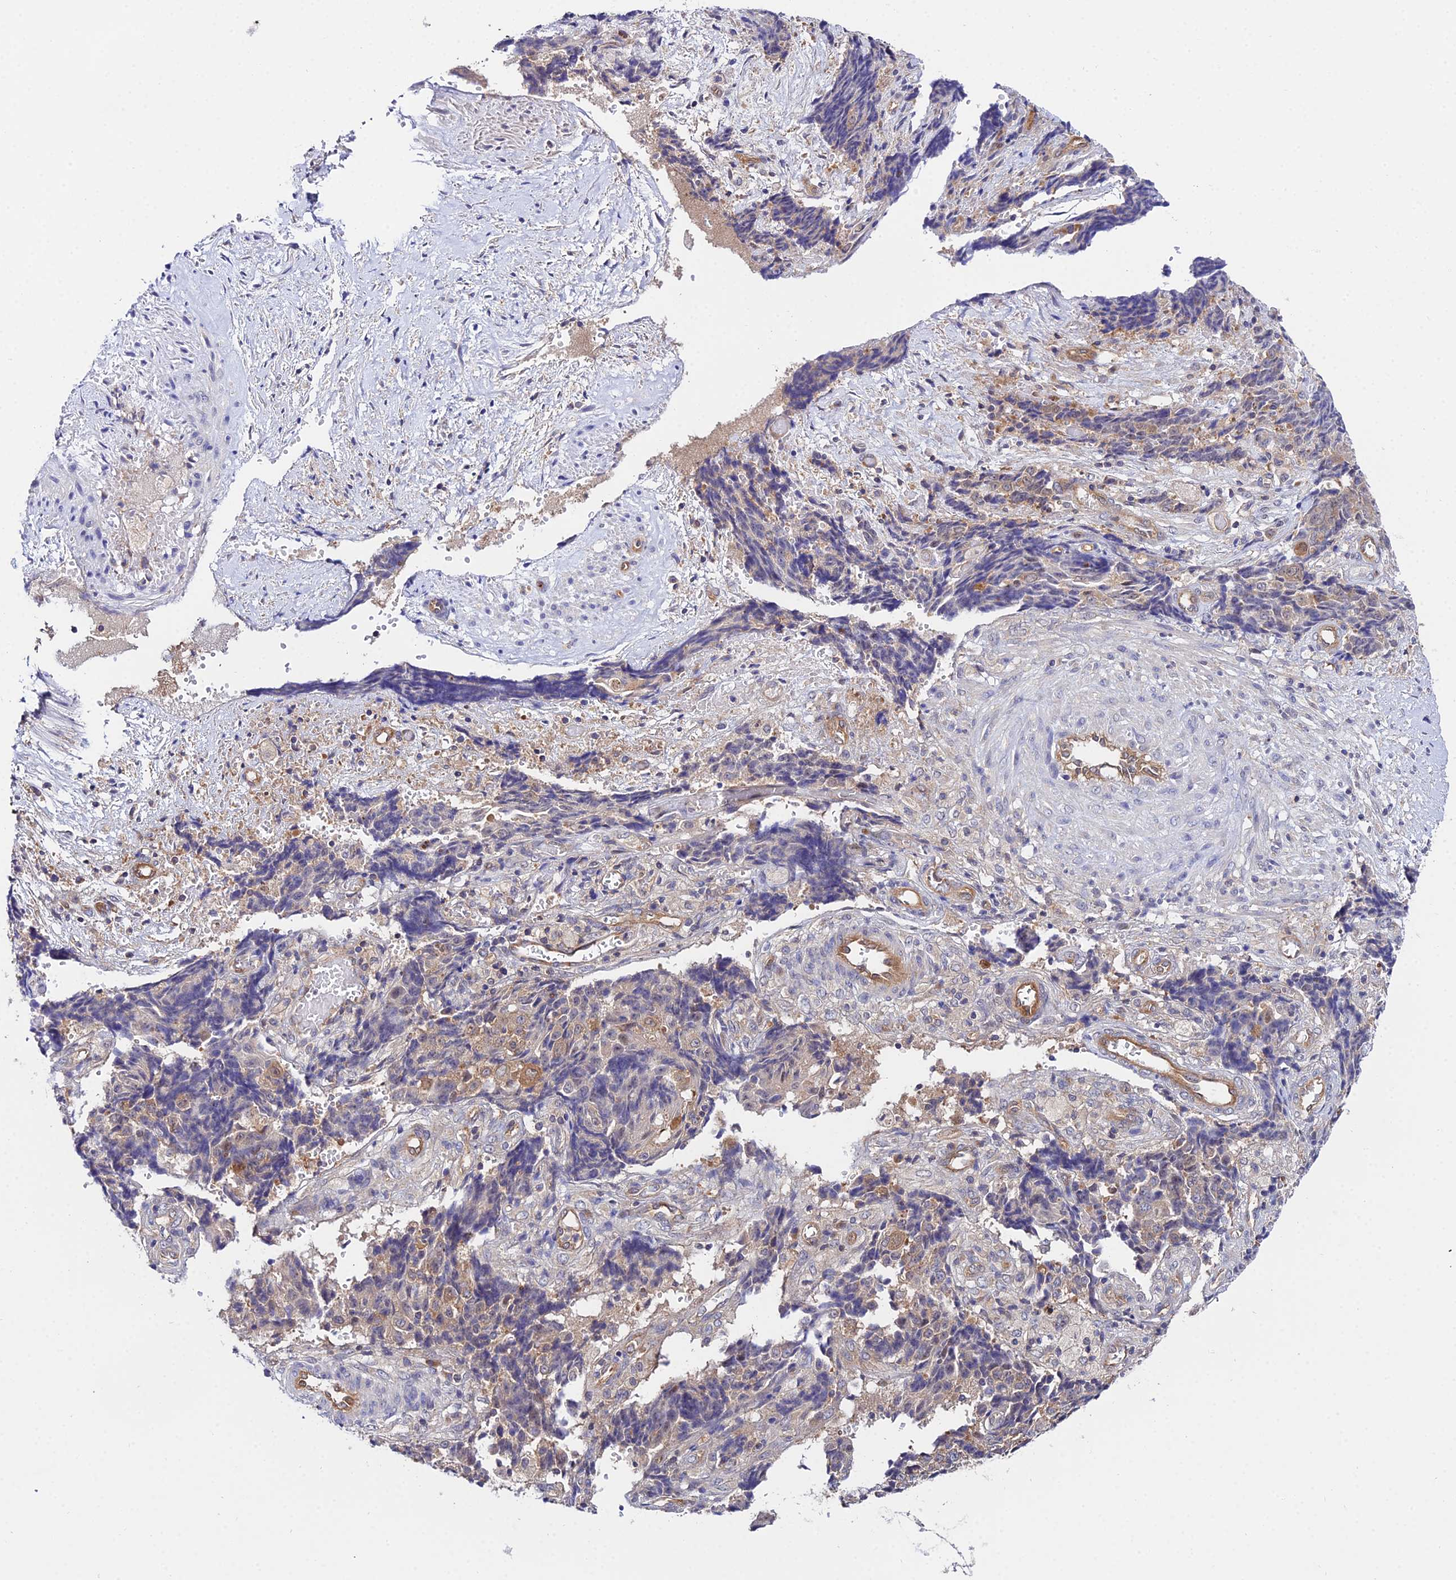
{"staining": {"intensity": "weak", "quantity": "25%-75%", "location": "cytoplasmic/membranous"}, "tissue": "ovarian cancer", "cell_type": "Tumor cells", "image_type": "cancer", "snomed": [{"axis": "morphology", "description": "Carcinoma, endometroid"}, {"axis": "topography", "description": "Ovary"}], "caption": "An image of human ovarian cancer (endometroid carcinoma) stained for a protein shows weak cytoplasmic/membranous brown staining in tumor cells. The protein of interest is shown in brown color, while the nuclei are stained blue.", "gene": "PPP2R2C", "patient": {"sex": "female", "age": 42}}